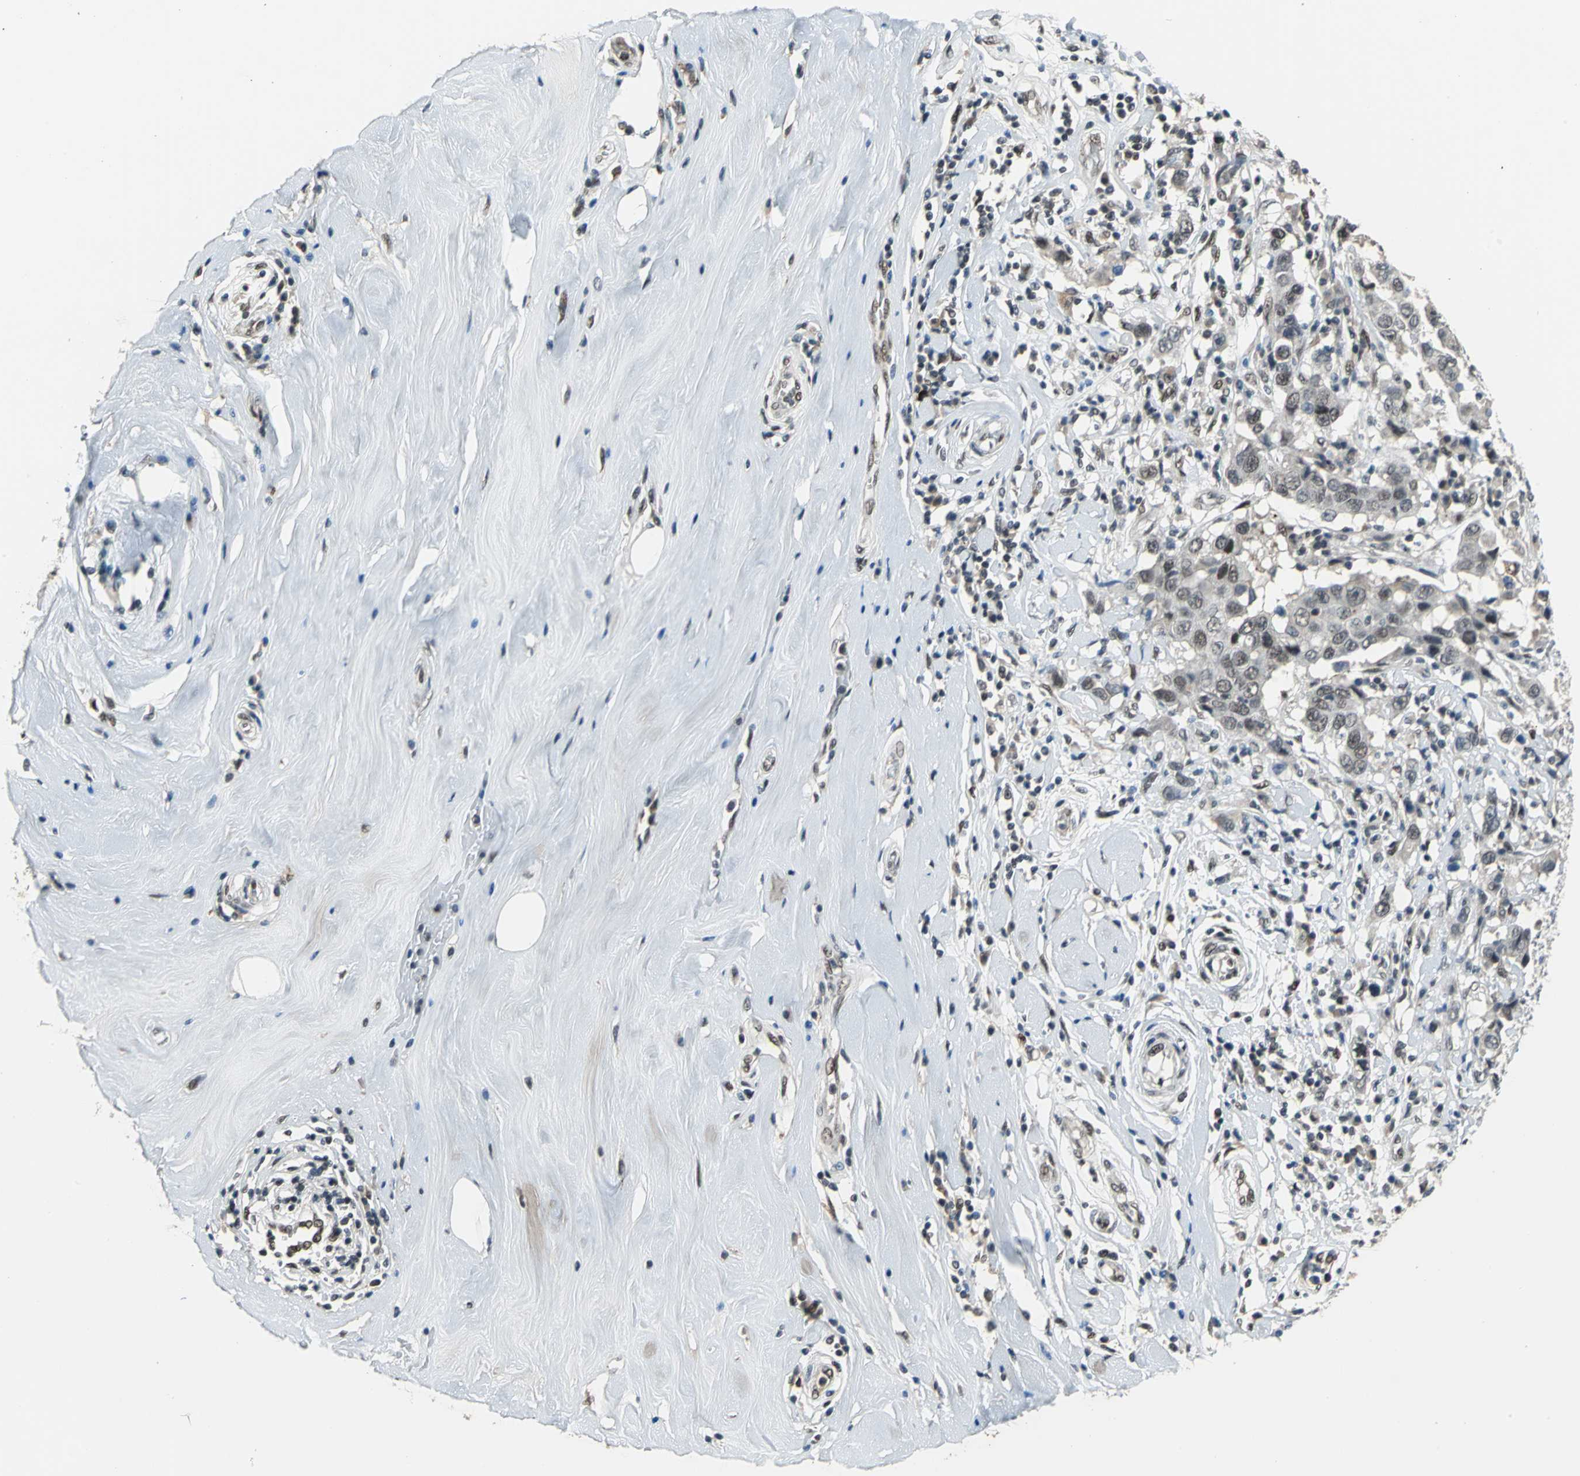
{"staining": {"intensity": "weak", "quantity": "<25%", "location": "nuclear"}, "tissue": "breast cancer", "cell_type": "Tumor cells", "image_type": "cancer", "snomed": [{"axis": "morphology", "description": "Duct carcinoma"}, {"axis": "topography", "description": "Breast"}], "caption": "Human breast cancer (infiltrating ductal carcinoma) stained for a protein using immunohistochemistry (IHC) demonstrates no positivity in tumor cells.", "gene": "ELF2", "patient": {"sex": "female", "age": 27}}